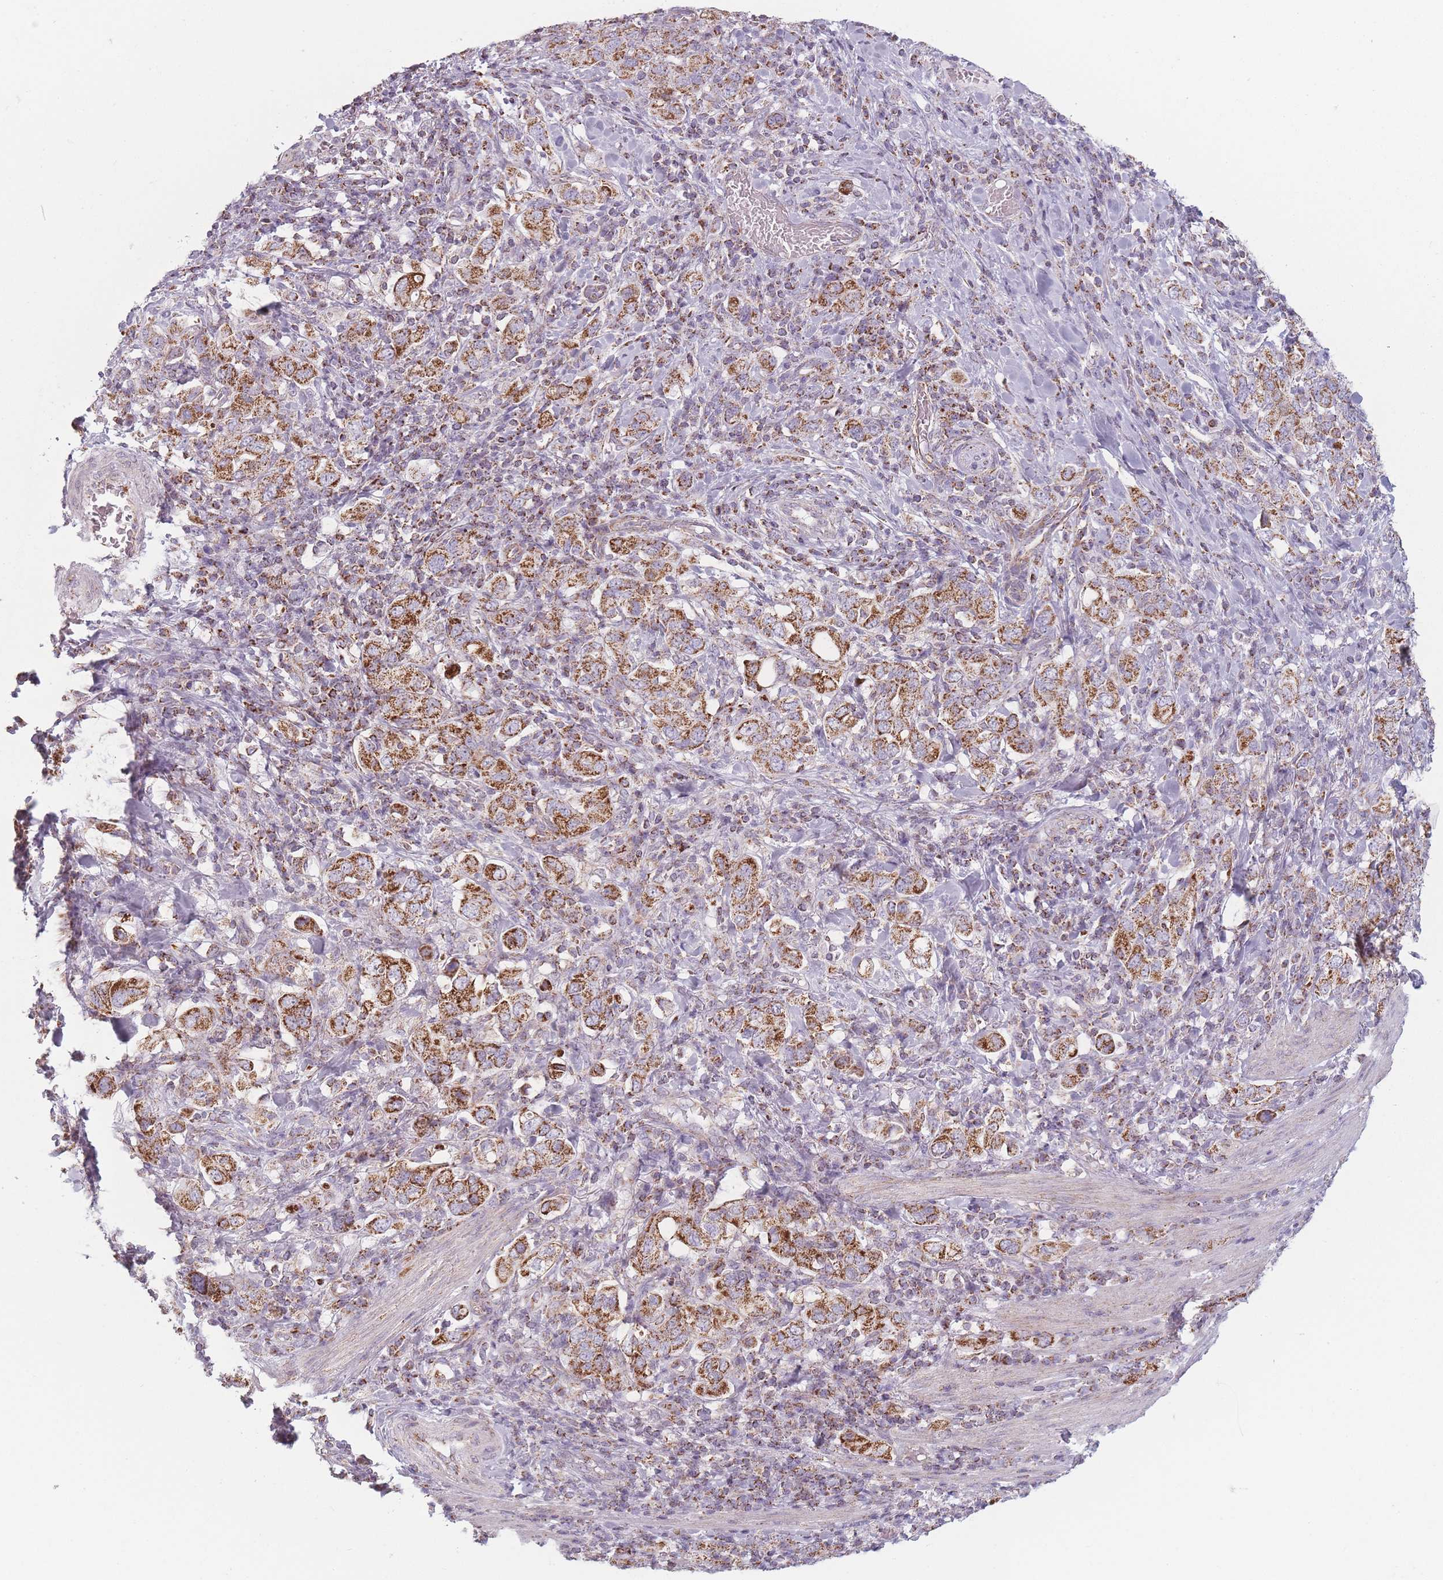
{"staining": {"intensity": "strong", "quantity": ">75%", "location": "cytoplasmic/membranous"}, "tissue": "stomach cancer", "cell_type": "Tumor cells", "image_type": "cancer", "snomed": [{"axis": "morphology", "description": "Adenocarcinoma, NOS"}, {"axis": "topography", "description": "Stomach, upper"}, {"axis": "topography", "description": "Stomach"}], "caption": "A histopathology image of human stomach cancer stained for a protein displays strong cytoplasmic/membranous brown staining in tumor cells.", "gene": "DCHS1", "patient": {"sex": "male", "age": 62}}